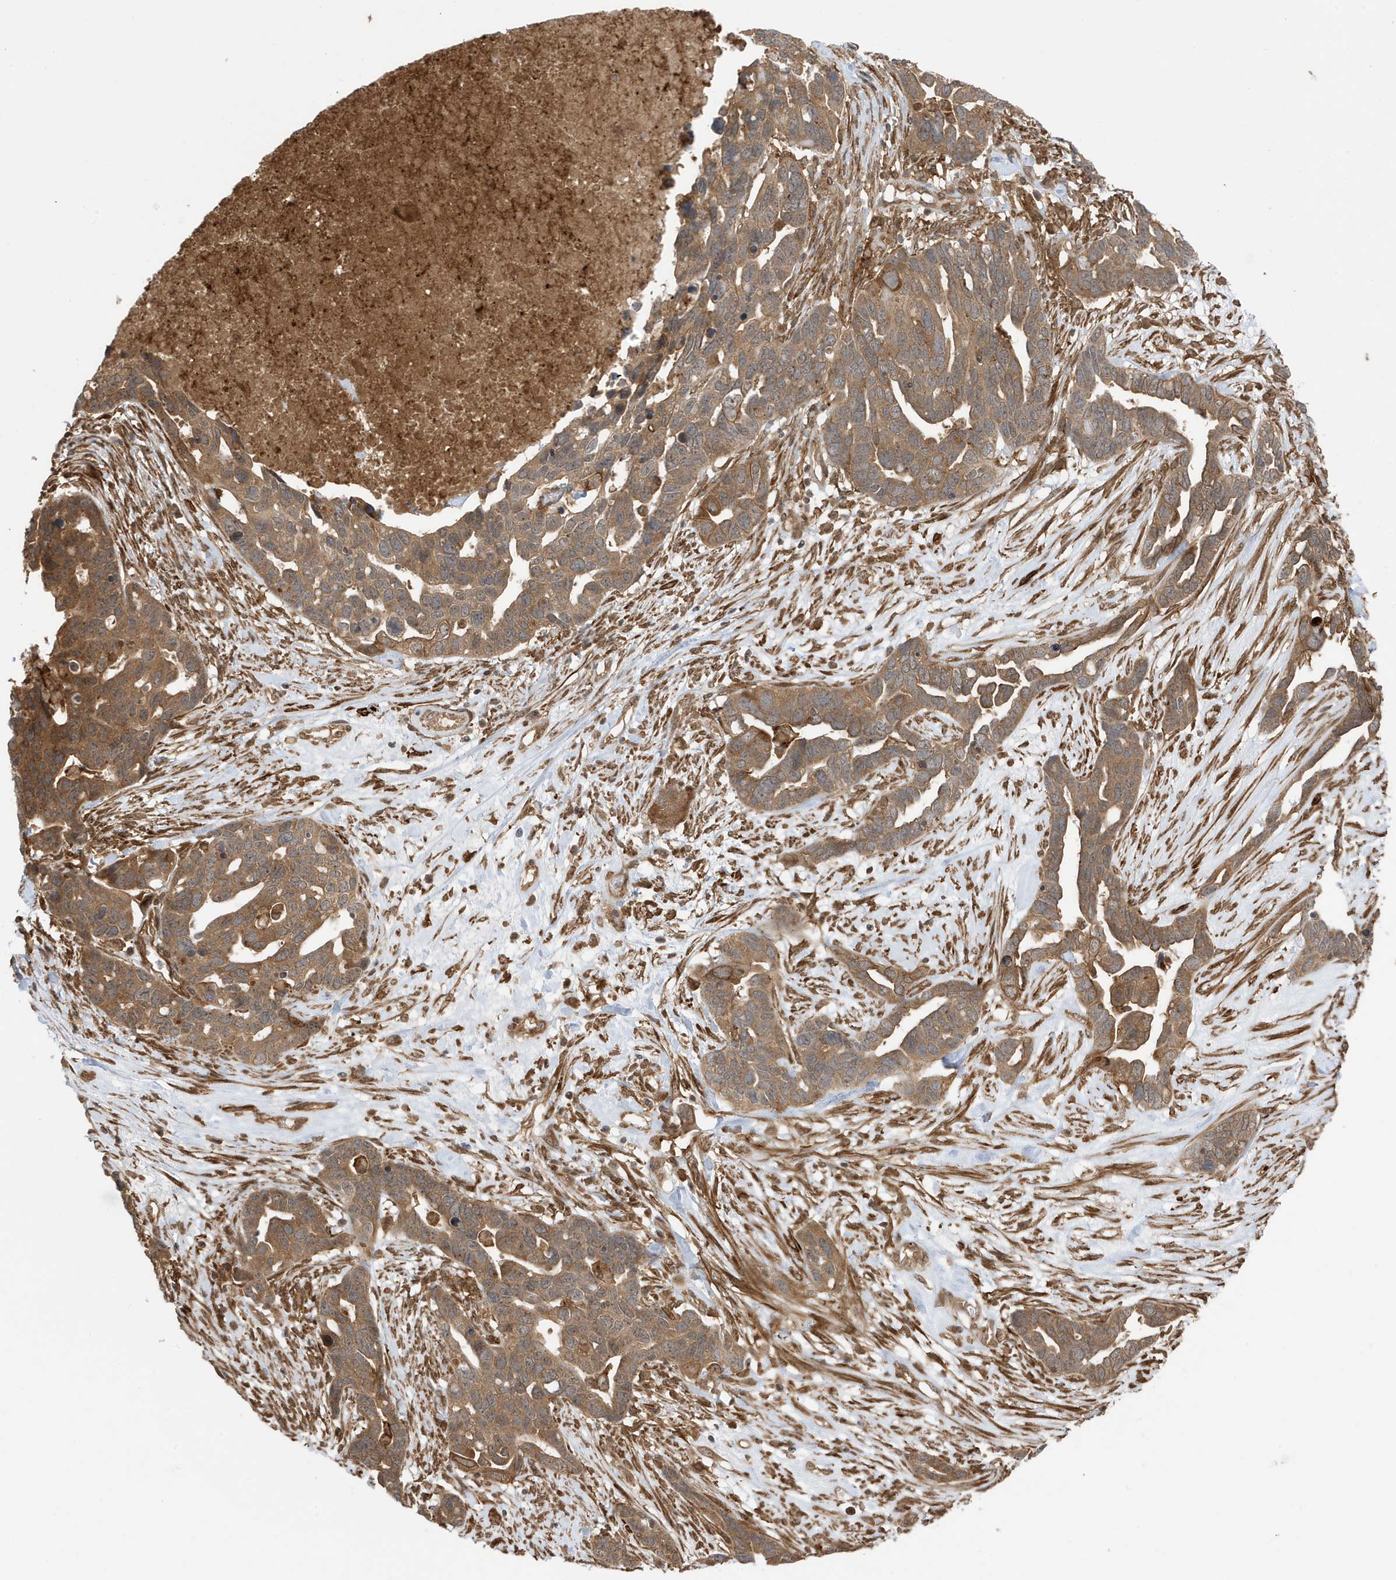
{"staining": {"intensity": "moderate", "quantity": ">75%", "location": "cytoplasmic/membranous"}, "tissue": "ovarian cancer", "cell_type": "Tumor cells", "image_type": "cancer", "snomed": [{"axis": "morphology", "description": "Cystadenocarcinoma, serous, NOS"}, {"axis": "topography", "description": "Ovary"}], "caption": "Immunohistochemical staining of ovarian cancer demonstrates moderate cytoplasmic/membranous protein expression in about >75% of tumor cells. Immunohistochemistry (ihc) stains the protein in brown and the nuclei are stained blue.", "gene": "CDC42EP3", "patient": {"sex": "female", "age": 54}}